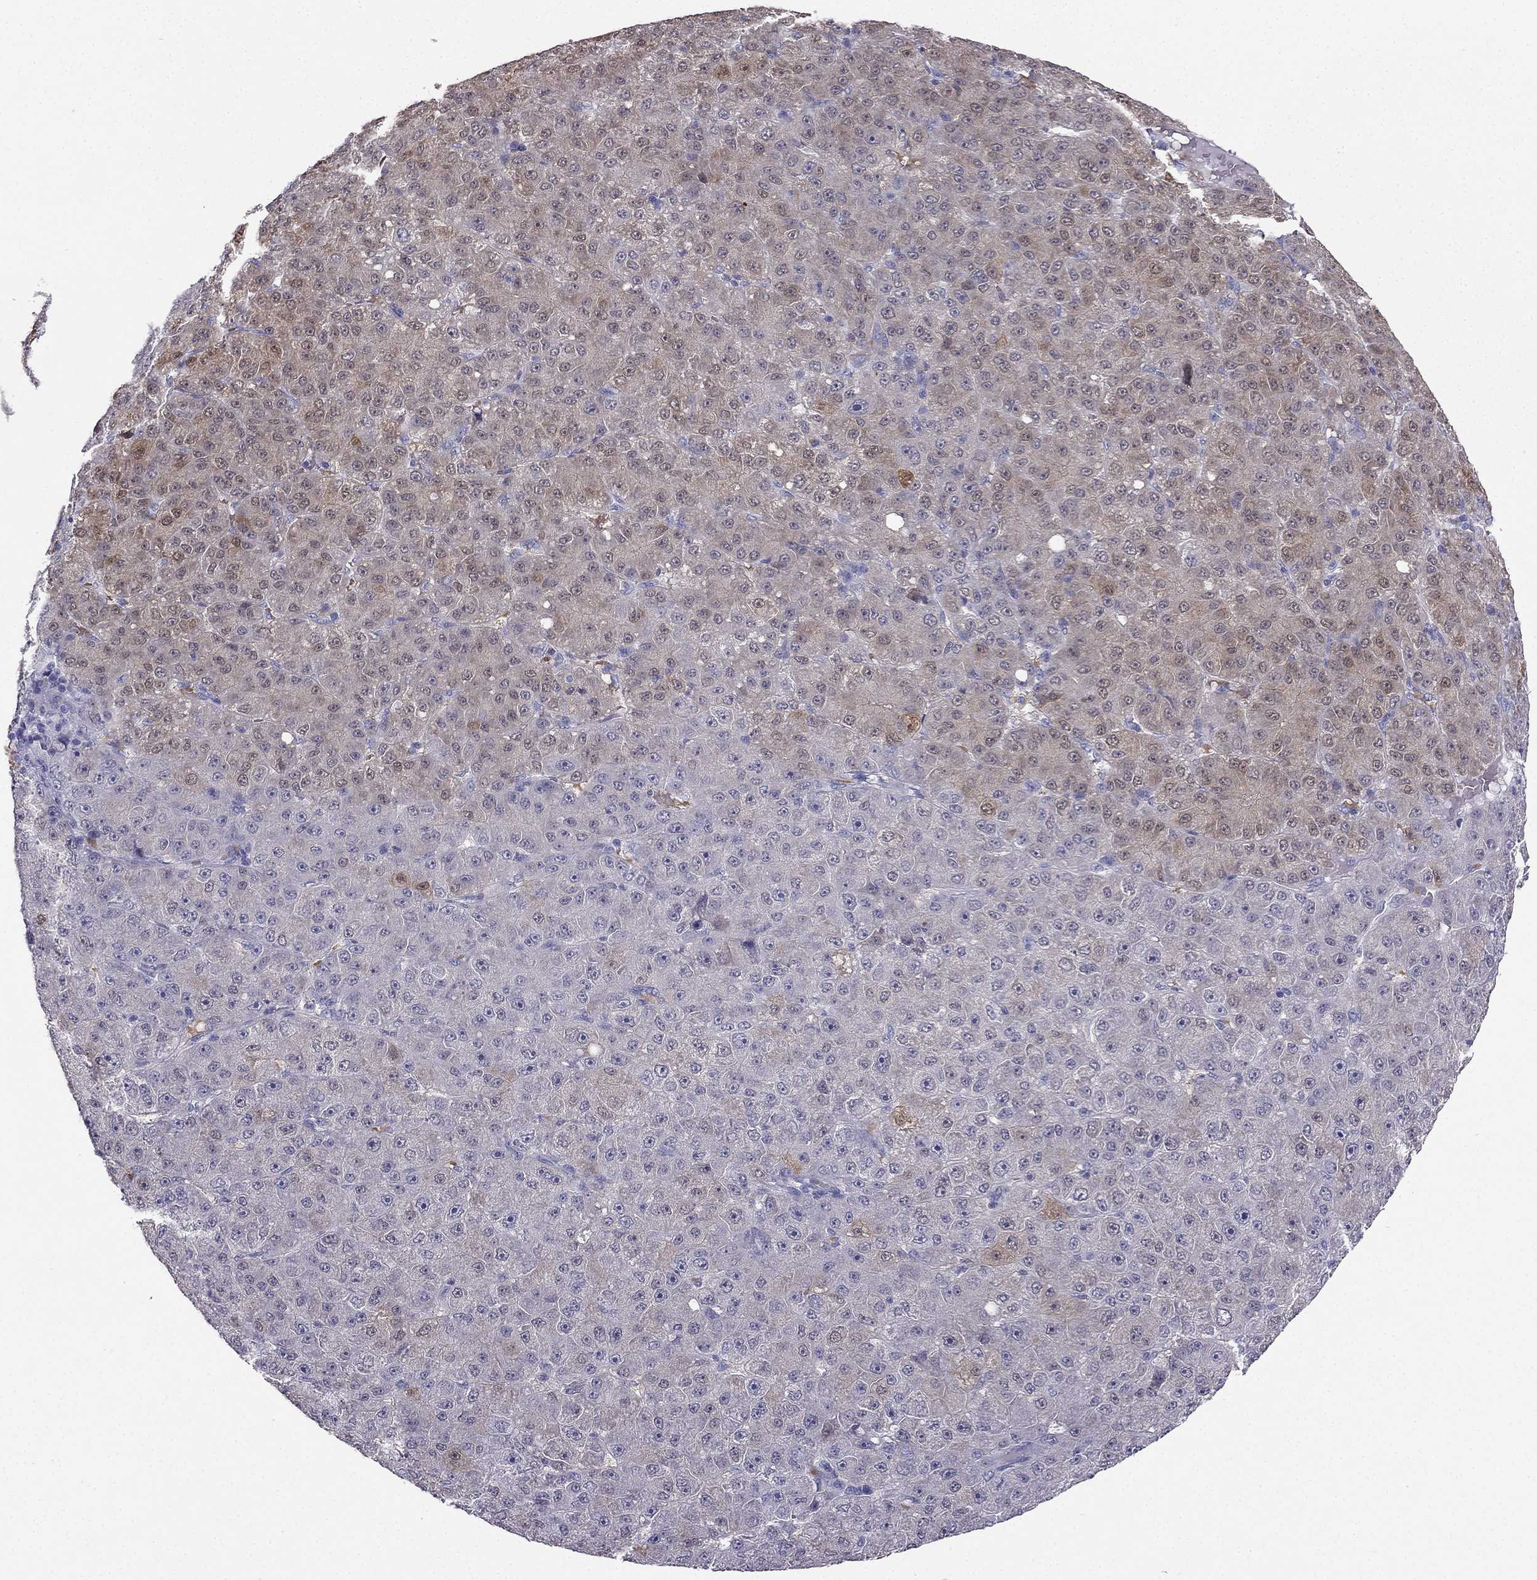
{"staining": {"intensity": "moderate", "quantity": "<25%", "location": "cytoplasmic/membranous"}, "tissue": "liver cancer", "cell_type": "Tumor cells", "image_type": "cancer", "snomed": [{"axis": "morphology", "description": "Carcinoma, Hepatocellular, NOS"}, {"axis": "topography", "description": "Liver"}], "caption": "IHC of liver cancer (hepatocellular carcinoma) exhibits low levels of moderate cytoplasmic/membranous positivity in approximately <25% of tumor cells.", "gene": "RSPH14", "patient": {"sex": "male", "age": 67}}